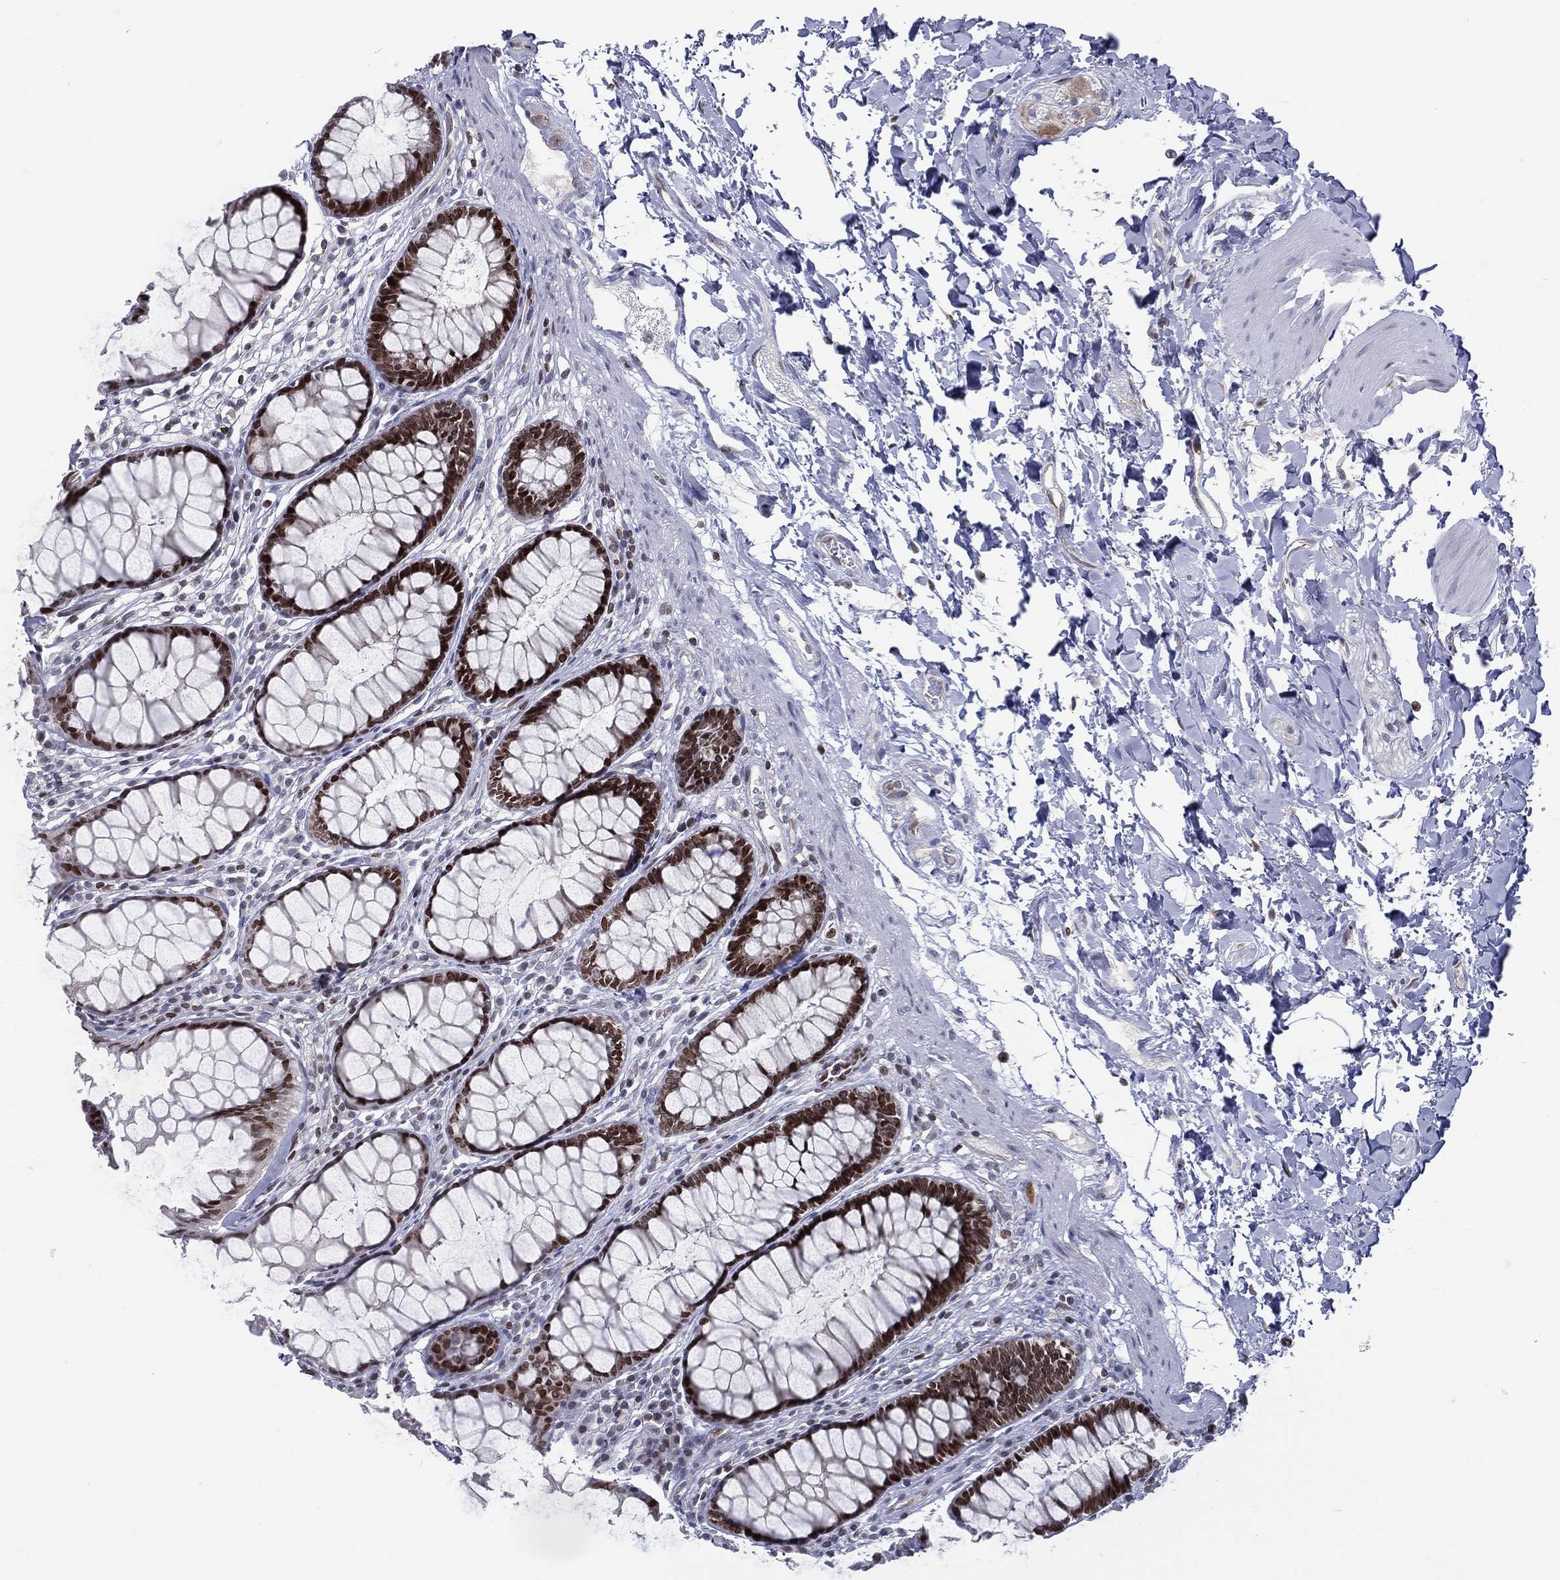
{"staining": {"intensity": "strong", "quantity": "25%-75%", "location": "nuclear"}, "tissue": "rectum", "cell_type": "Glandular cells", "image_type": "normal", "snomed": [{"axis": "morphology", "description": "Normal tissue, NOS"}, {"axis": "topography", "description": "Rectum"}], "caption": "A high amount of strong nuclear staining is appreciated in approximately 25%-75% of glandular cells in normal rectum.", "gene": "DBF4B", "patient": {"sex": "male", "age": 72}}